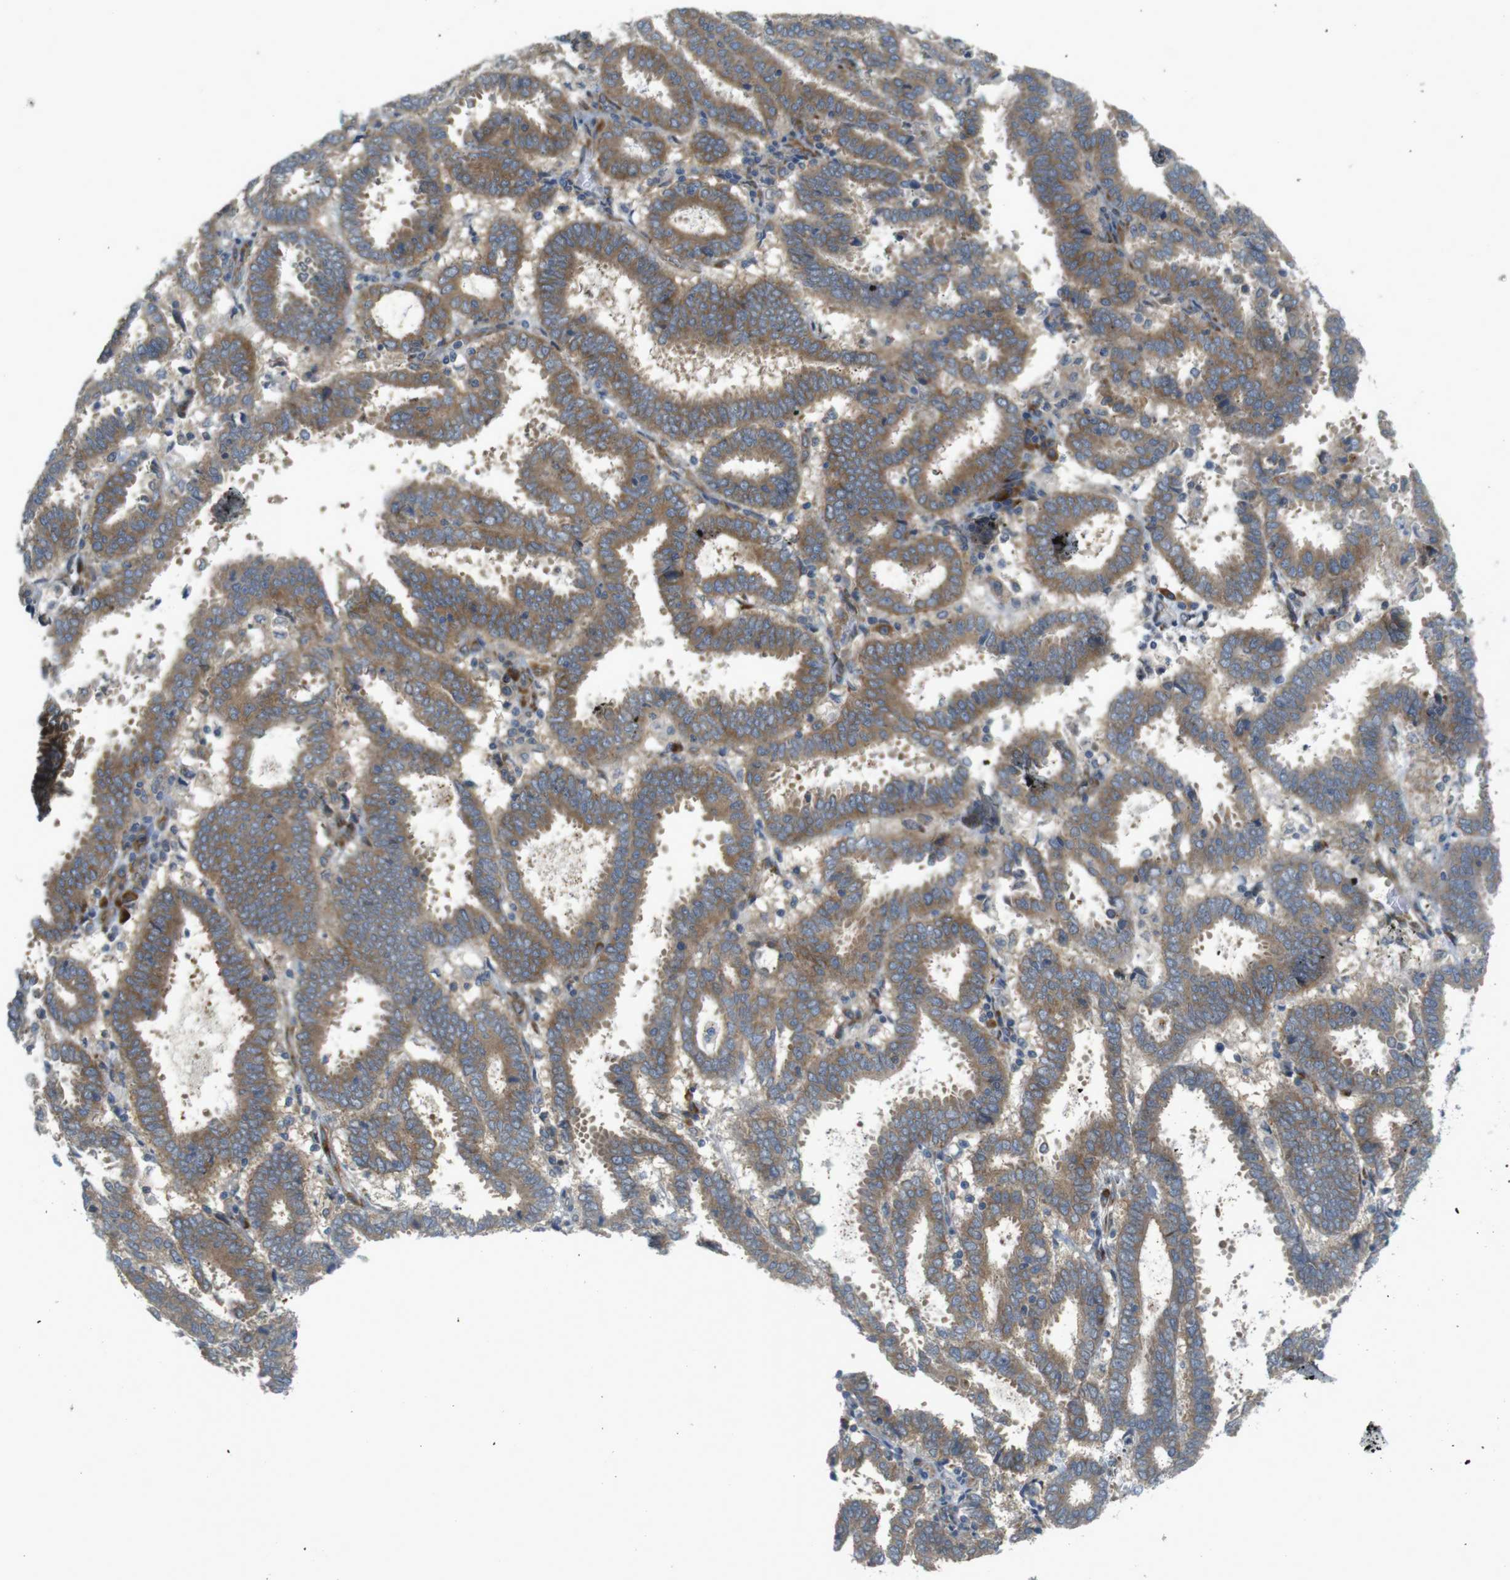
{"staining": {"intensity": "moderate", "quantity": ">75%", "location": "cytoplasmic/membranous"}, "tissue": "endometrial cancer", "cell_type": "Tumor cells", "image_type": "cancer", "snomed": [{"axis": "morphology", "description": "Adenocarcinoma, NOS"}, {"axis": "topography", "description": "Uterus"}], "caption": "Immunohistochemistry of human endometrial cancer shows medium levels of moderate cytoplasmic/membranous staining in about >75% of tumor cells.", "gene": "GJC3", "patient": {"sex": "female", "age": 83}}